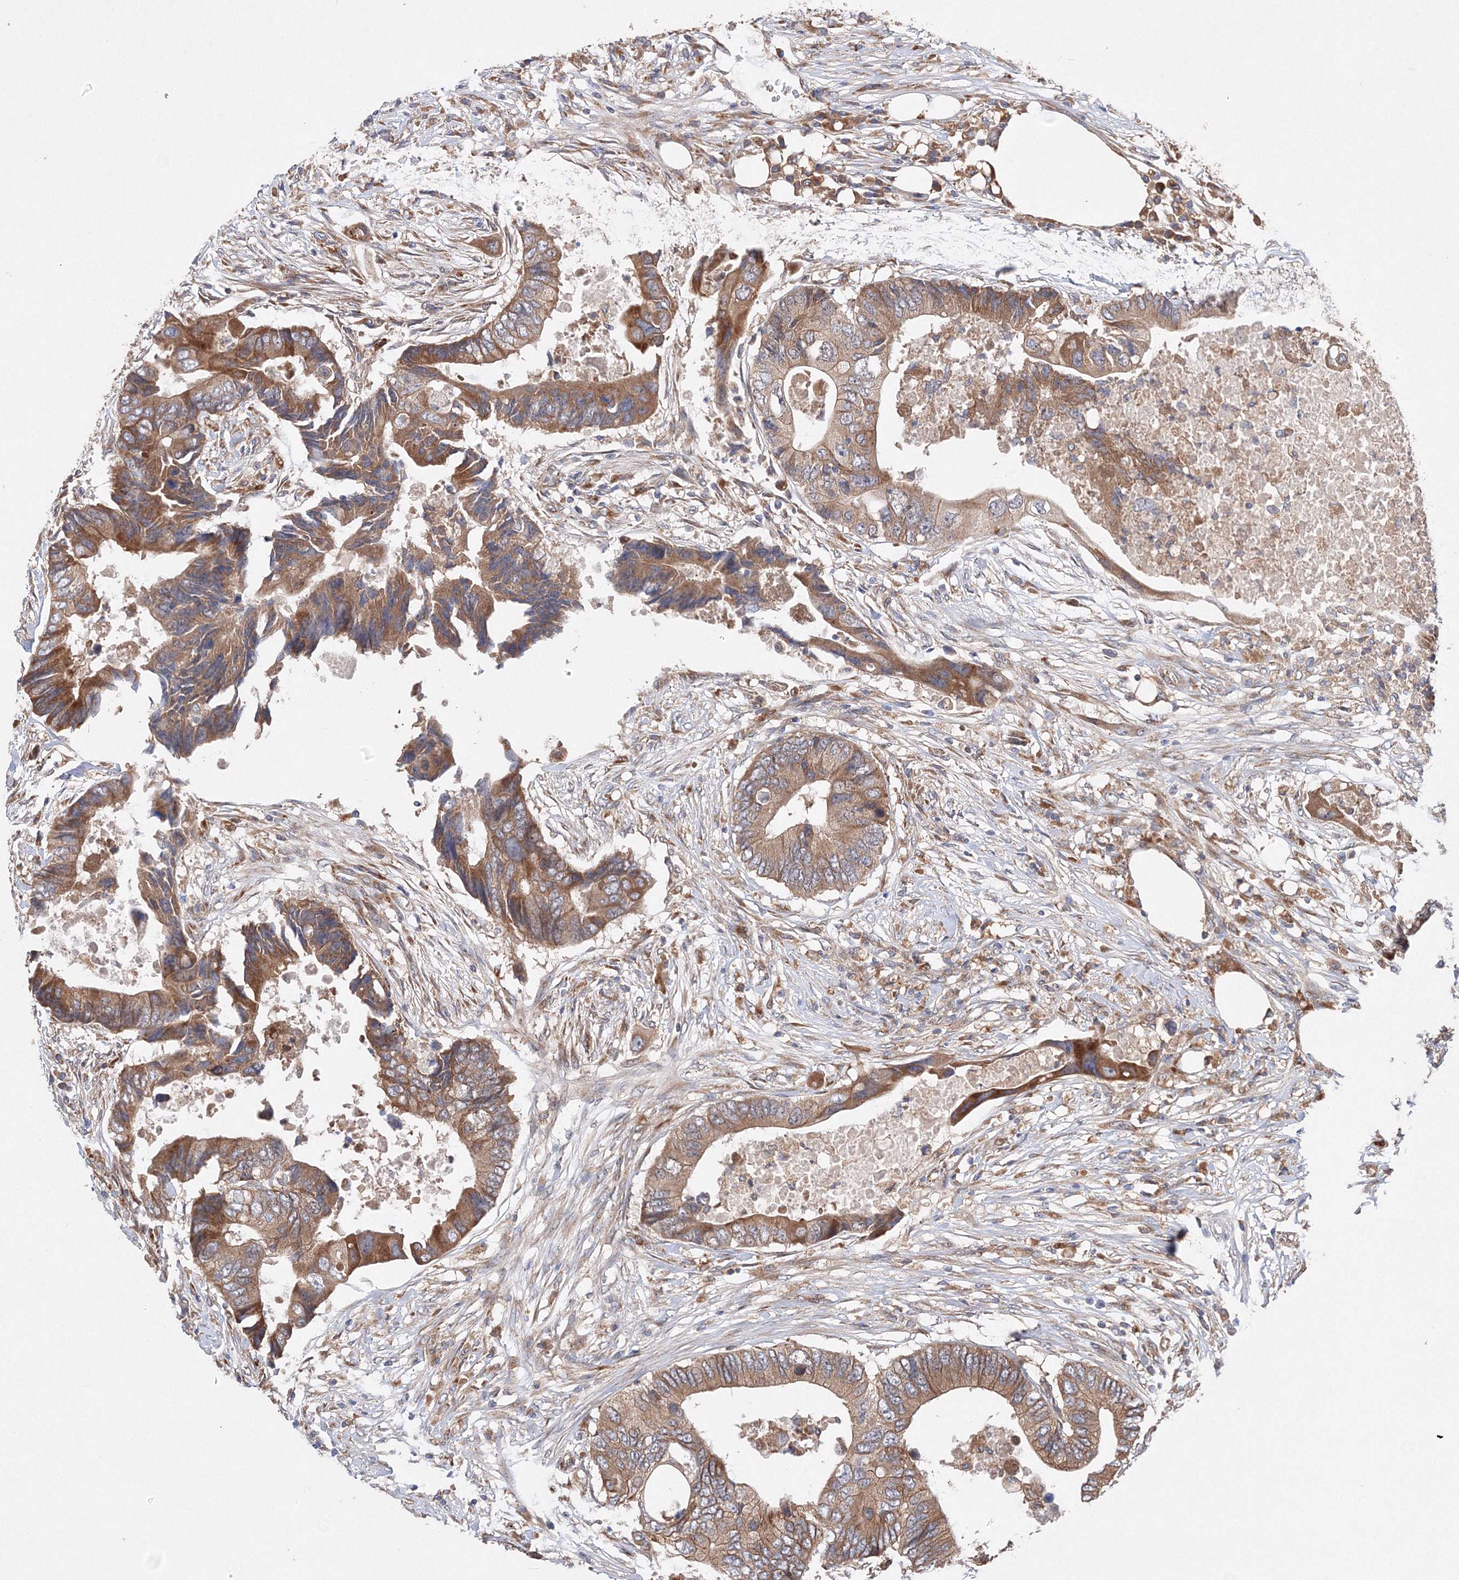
{"staining": {"intensity": "moderate", "quantity": ">75%", "location": "cytoplasmic/membranous"}, "tissue": "colorectal cancer", "cell_type": "Tumor cells", "image_type": "cancer", "snomed": [{"axis": "morphology", "description": "Adenocarcinoma, NOS"}, {"axis": "topography", "description": "Colon"}], "caption": "Protein staining of adenocarcinoma (colorectal) tissue displays moderate cytoplasmic/membranous positivity in about >75% of tumor cells.", "gene": "SLC36A1", "patient": {"sex": "male", "age": 71}}